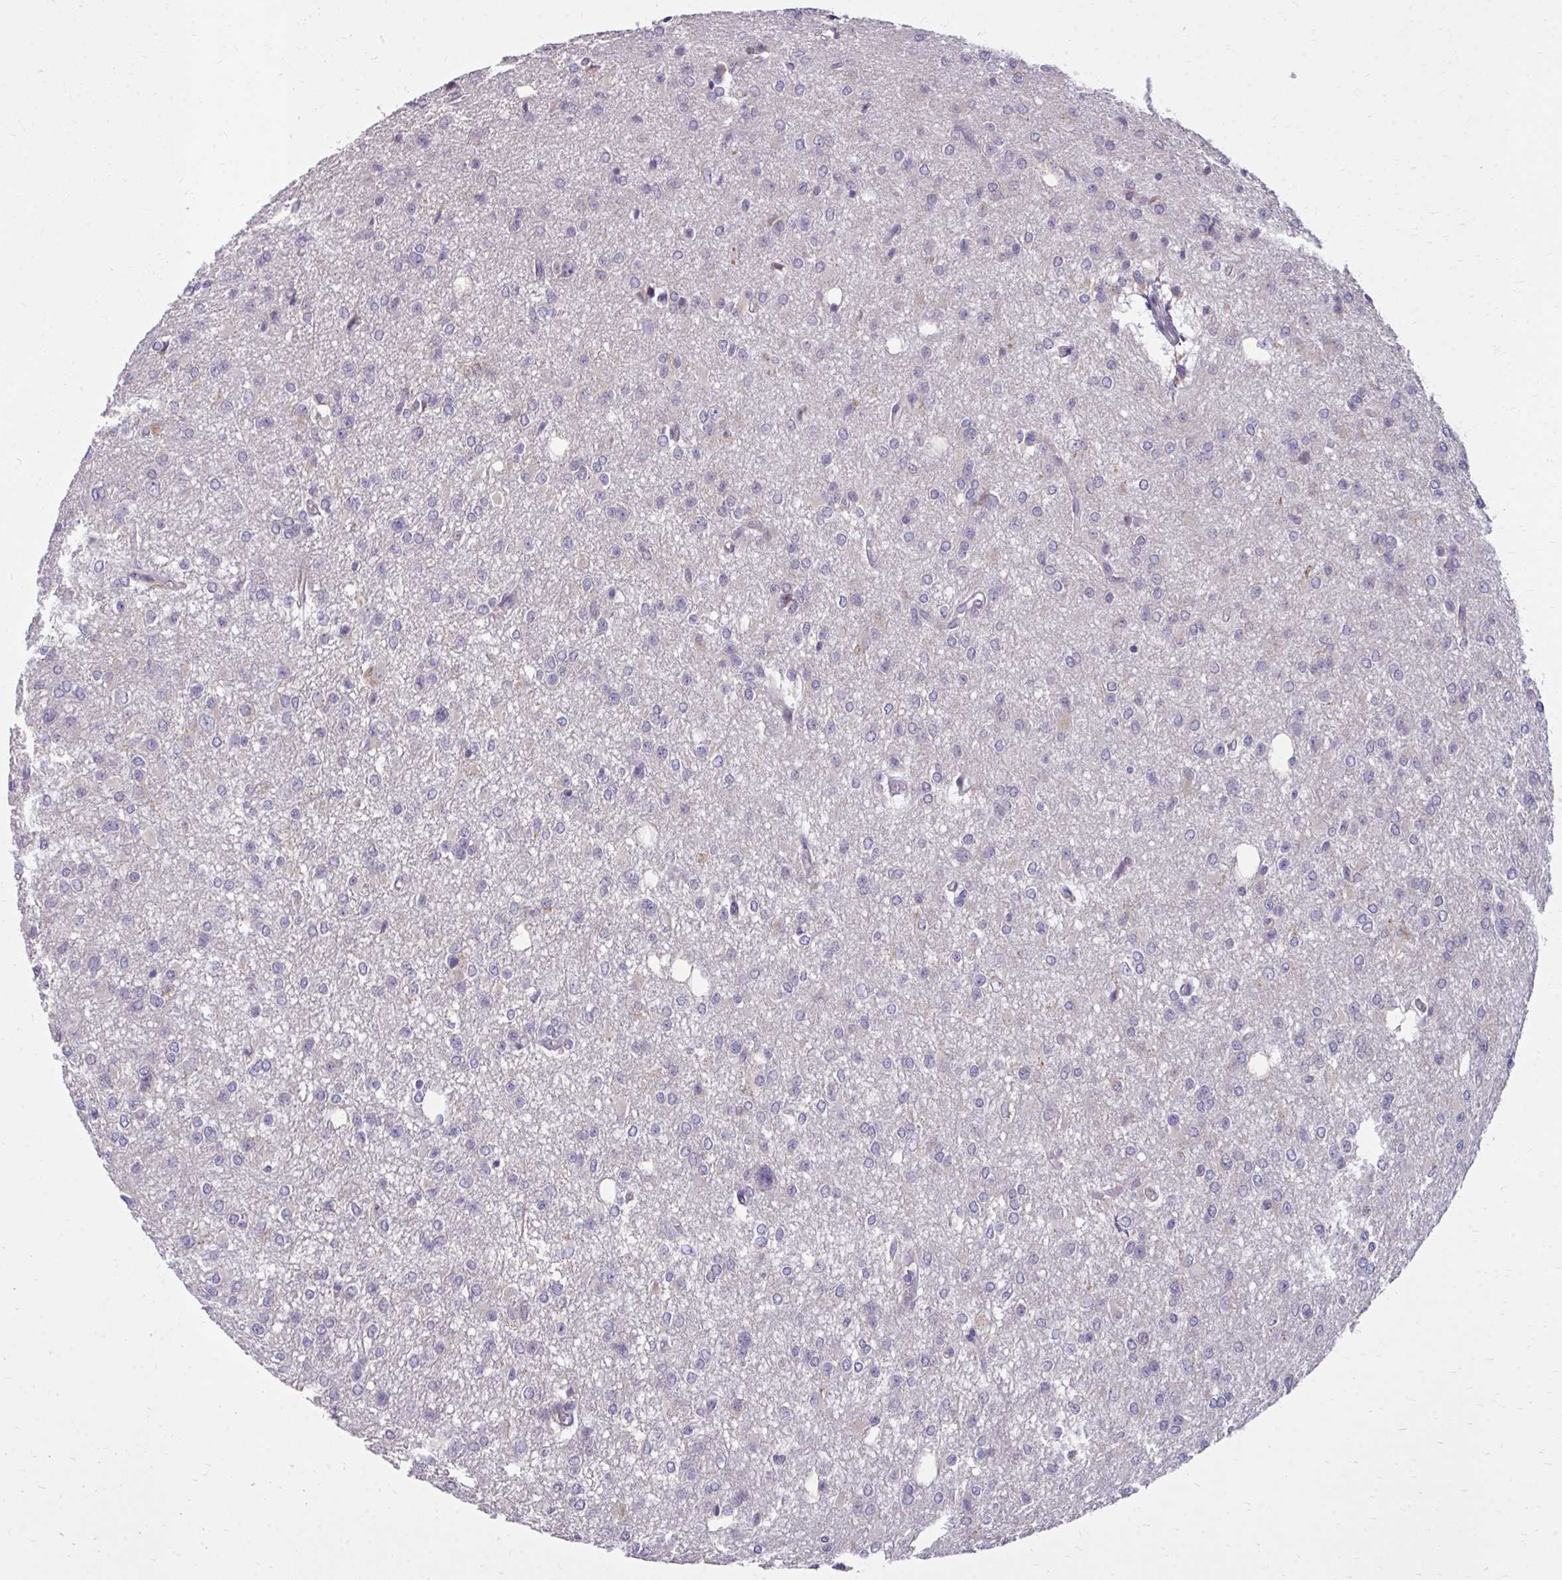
{"staining": {"intensity": "negative", "quantity": "none", "location": "none"}, "tissue": "glioma", "cell_type": "Tumor cells", "image_type": "cancer", "snomed": [{"axis": "morphology", "description": "Glioma, malignant, Low grade"}, {"axis": "topography", "description": "Brain"}], "caption": "The micrograph displays no significant staining in tumor cells of malignant glioma (low-grade).", "gene": "CEMP1", "patient": {"sex": "male", "age": 26}}